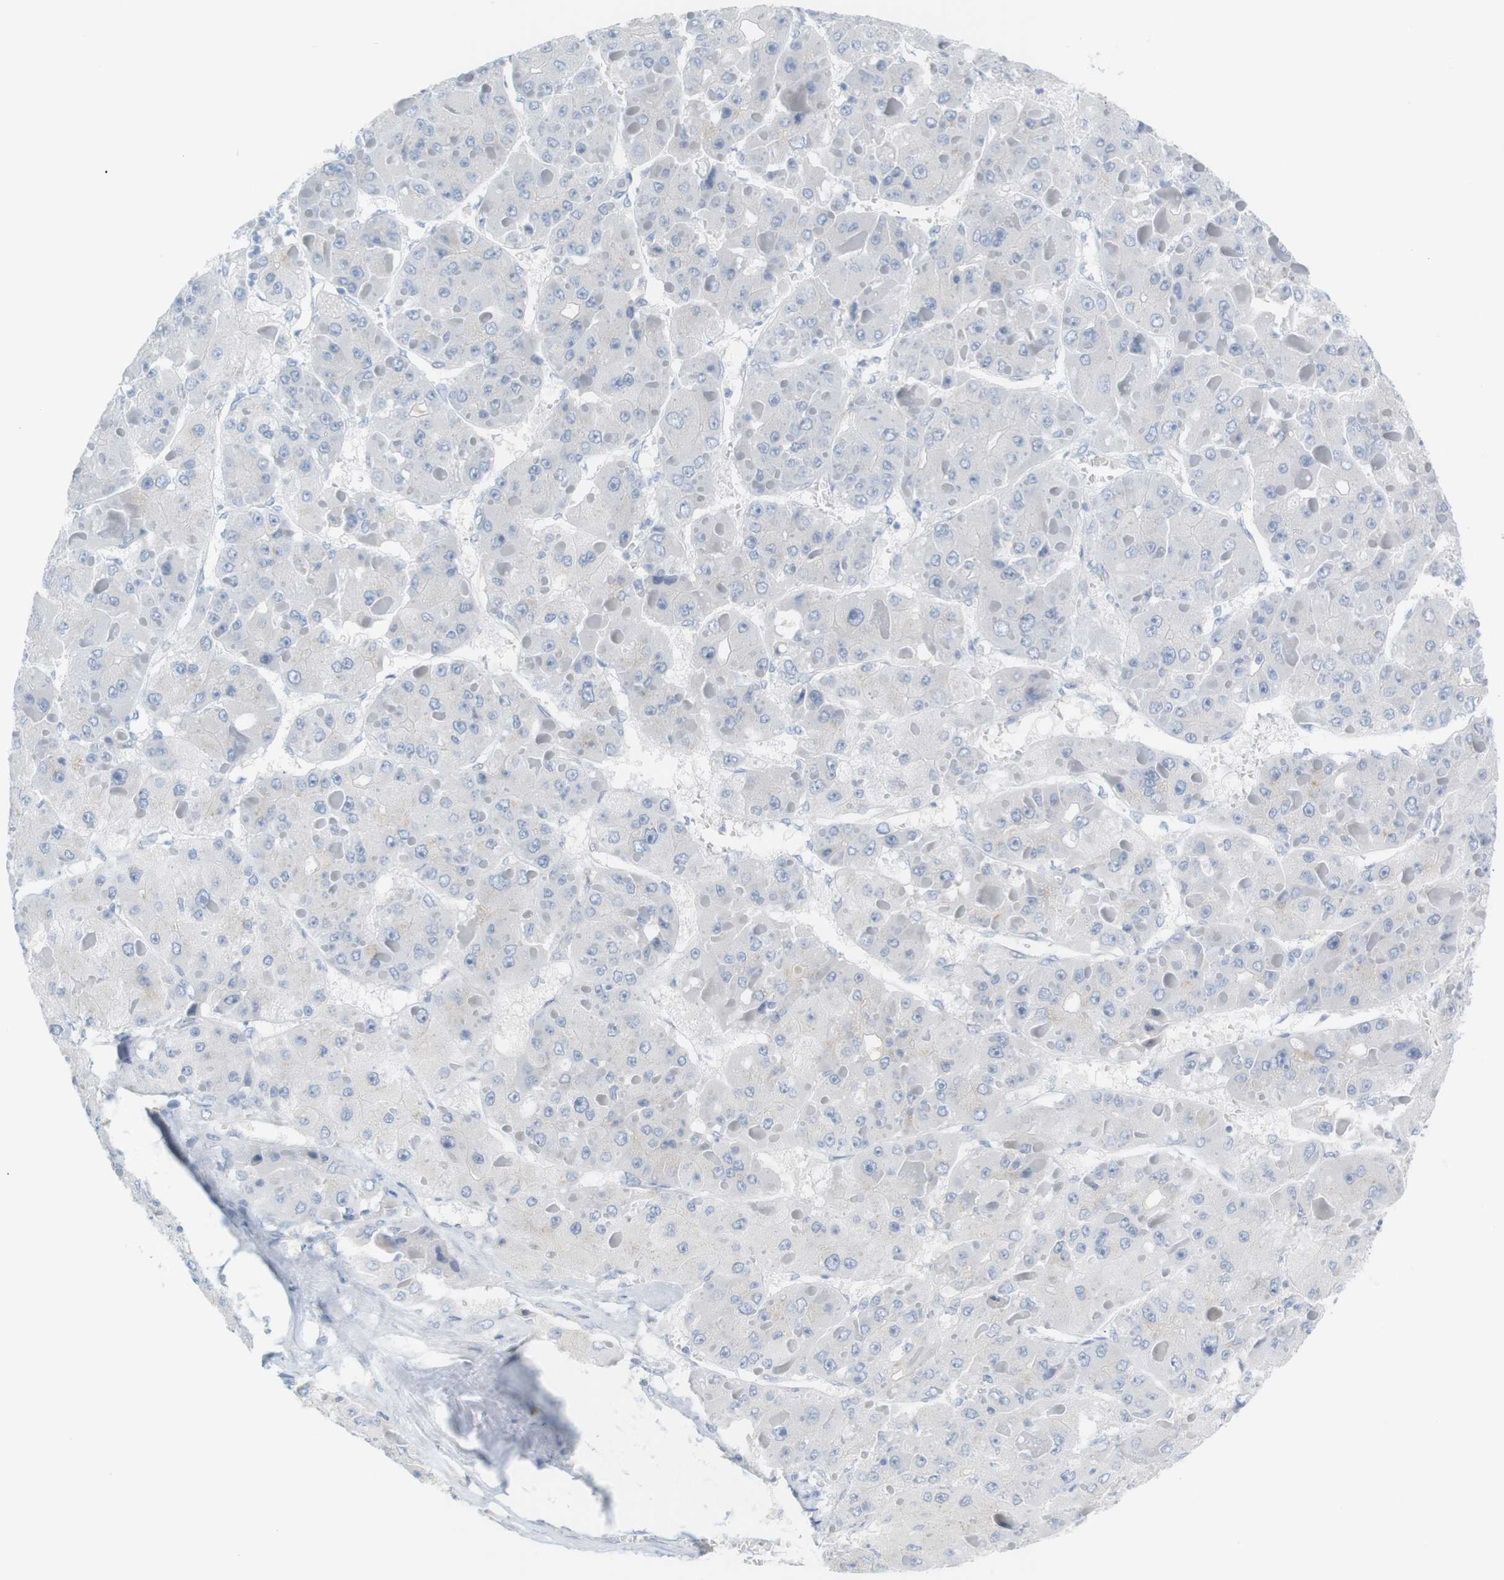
{"staining": {"intensity": "negative", "quantity": "none", "location": "none"}, "tissue": "liver cancer", "cell_type": "Tumor cells", "image_type": "cancer", "snomed": [{"axis": "morphology", "description": "Carcinoma, Hepatocellular, NOS"}, {"axis": "topography", "description": "Liver"}], "caption": "A micrograph of human hepatocellular carcinoma (liver) is negative for staining in tumor cells. (Brightfield microscopy of DAB immunohistochemistry at high magnification).", "gene": "RGS9", "patient": {"sex": "female", "age": 73}}